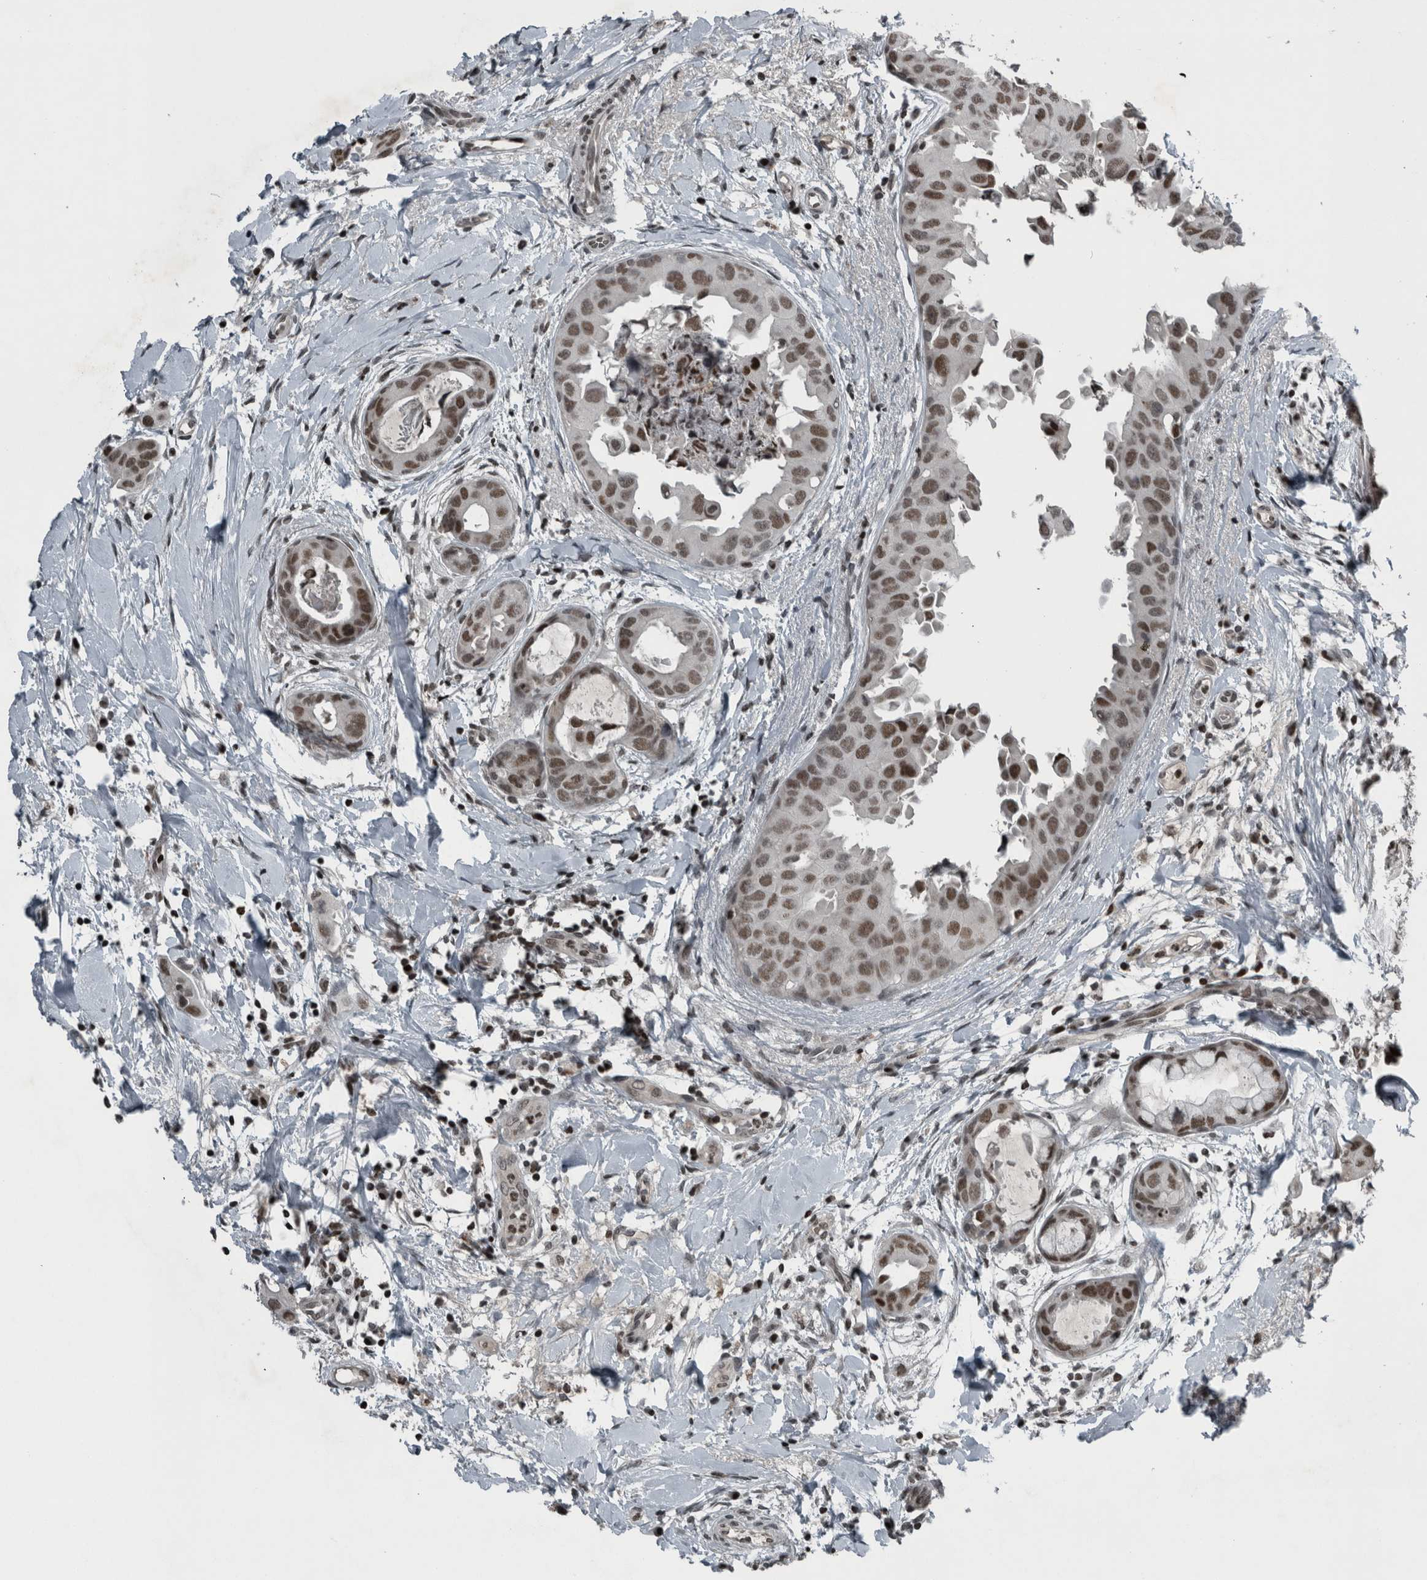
{"staining": {"intensity": "moderate", "quantity": ">75%", "location": "nuclear"}, "tissue": "breast cancer", "cell_type": "Tumor cells", "image_type": "cancer", "snomed": [{"axis": "morphology", "description": "Duct carcinoma"}, {"axis": "topography", "description": "Breast"}], "caption": "The photomicrograph demonstrates a brown stain indicating the presence of a protein in the nuclear of tumor cells in intraductal carcinoma (breast).", "gene": "UNC50", "patient": {"sex": "female", "age": 40}}